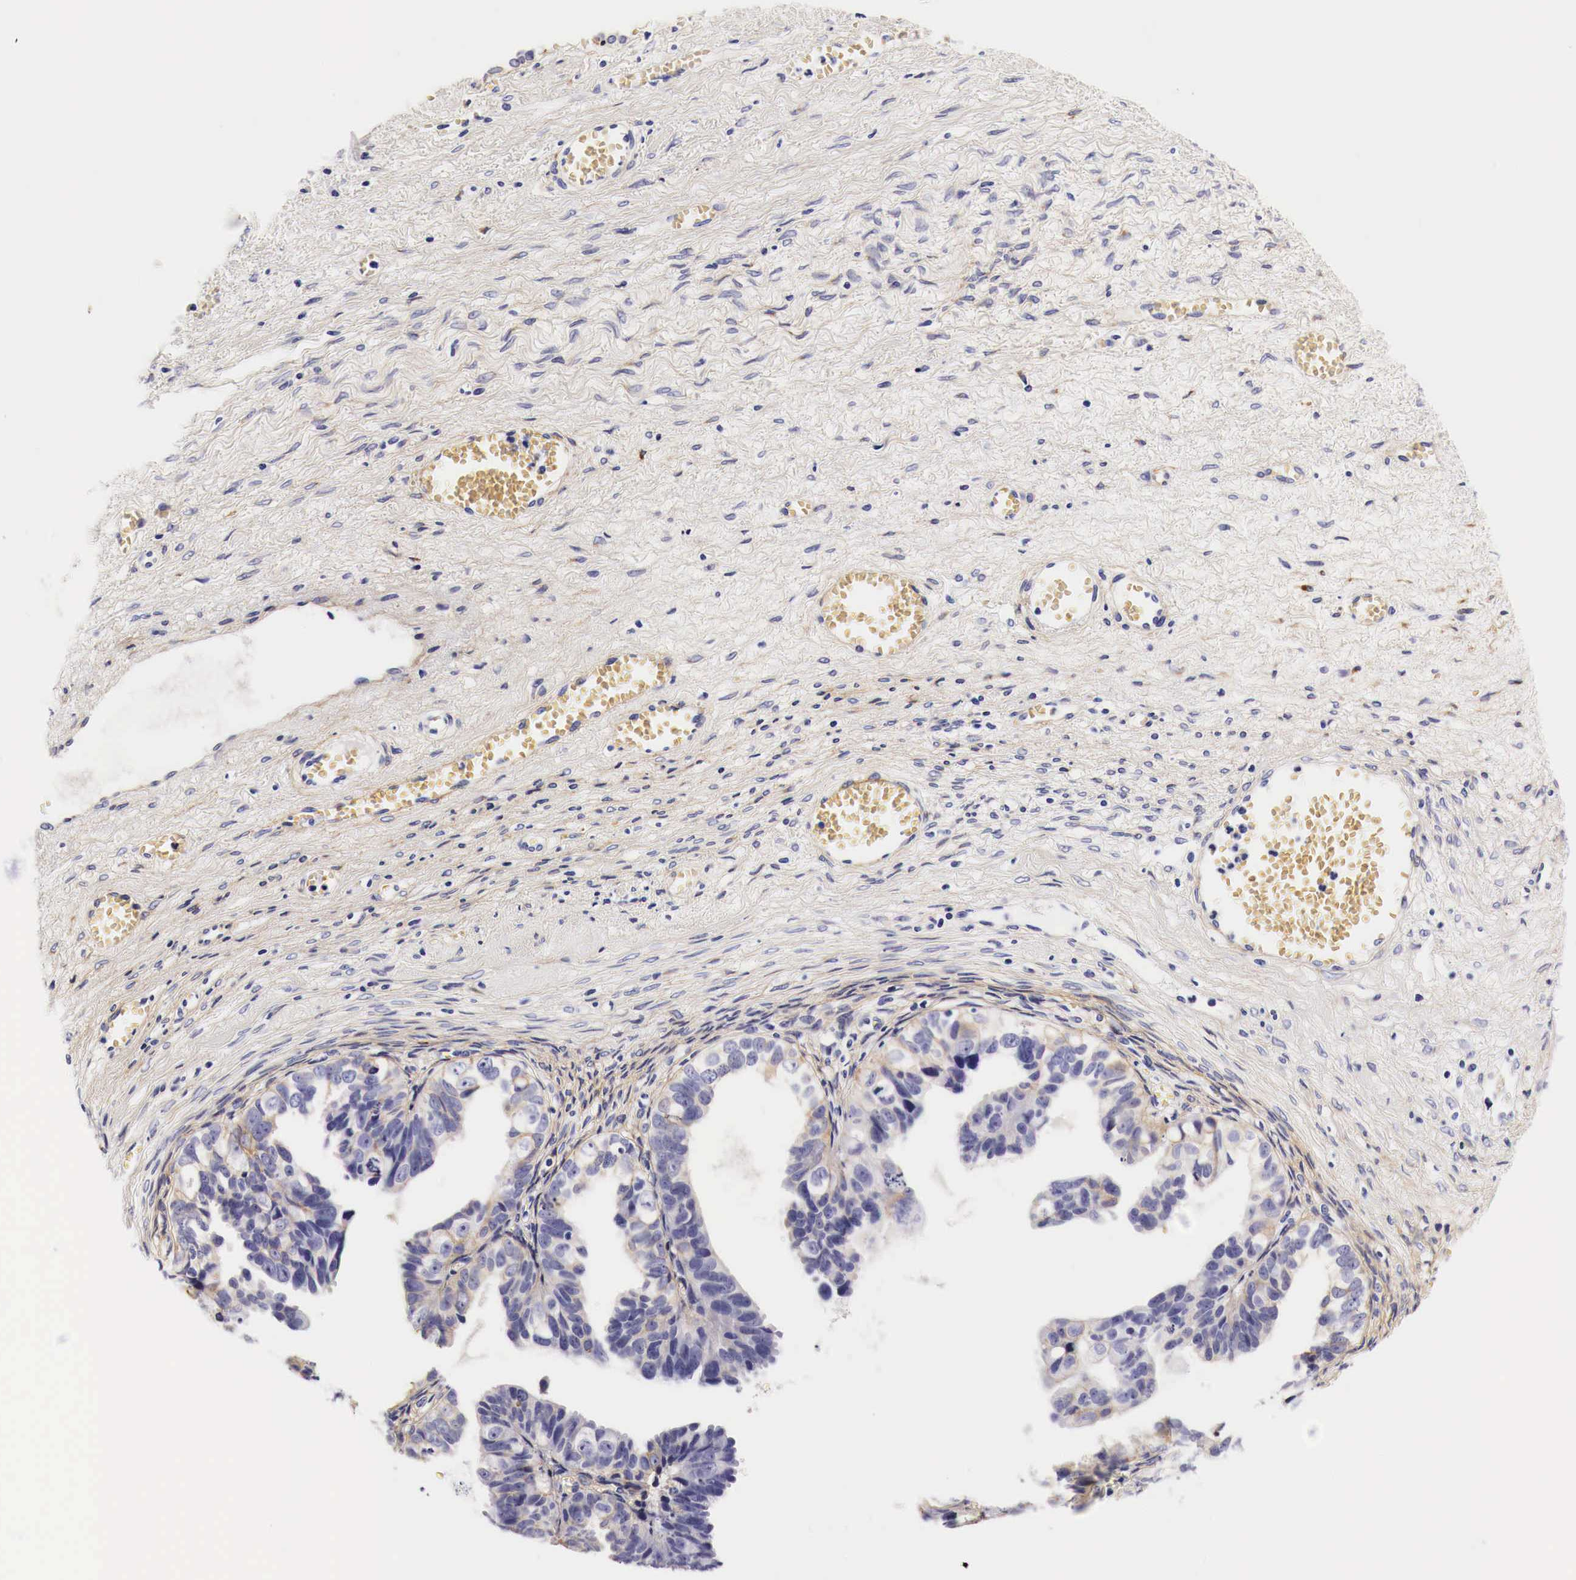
{"staining": {"intensity": "negative", "quantity": "none", "location": "none"}, "tissue": "ovarian cancer", "cell_type": "Tumor cells", "image_type": "cancer", "snomed": [{"axis": "morphology", "description": "Carcinoma, endometroid"}, {"axis": "topography", "description": "Ovary"}], "caption": "High magnification brightfield microscopy of ovarian cancer (endometroid carcinoma) stained with DAB (3,3'-diaminobenzidine) (brown) and counterstained with hematoxylin (blue): tumor cells show no significant expression. (Brightfield microscopy of DAB IHC at high magnification).", "gene": "EGFR", "patient": {"sex": "female", "age": 85}}